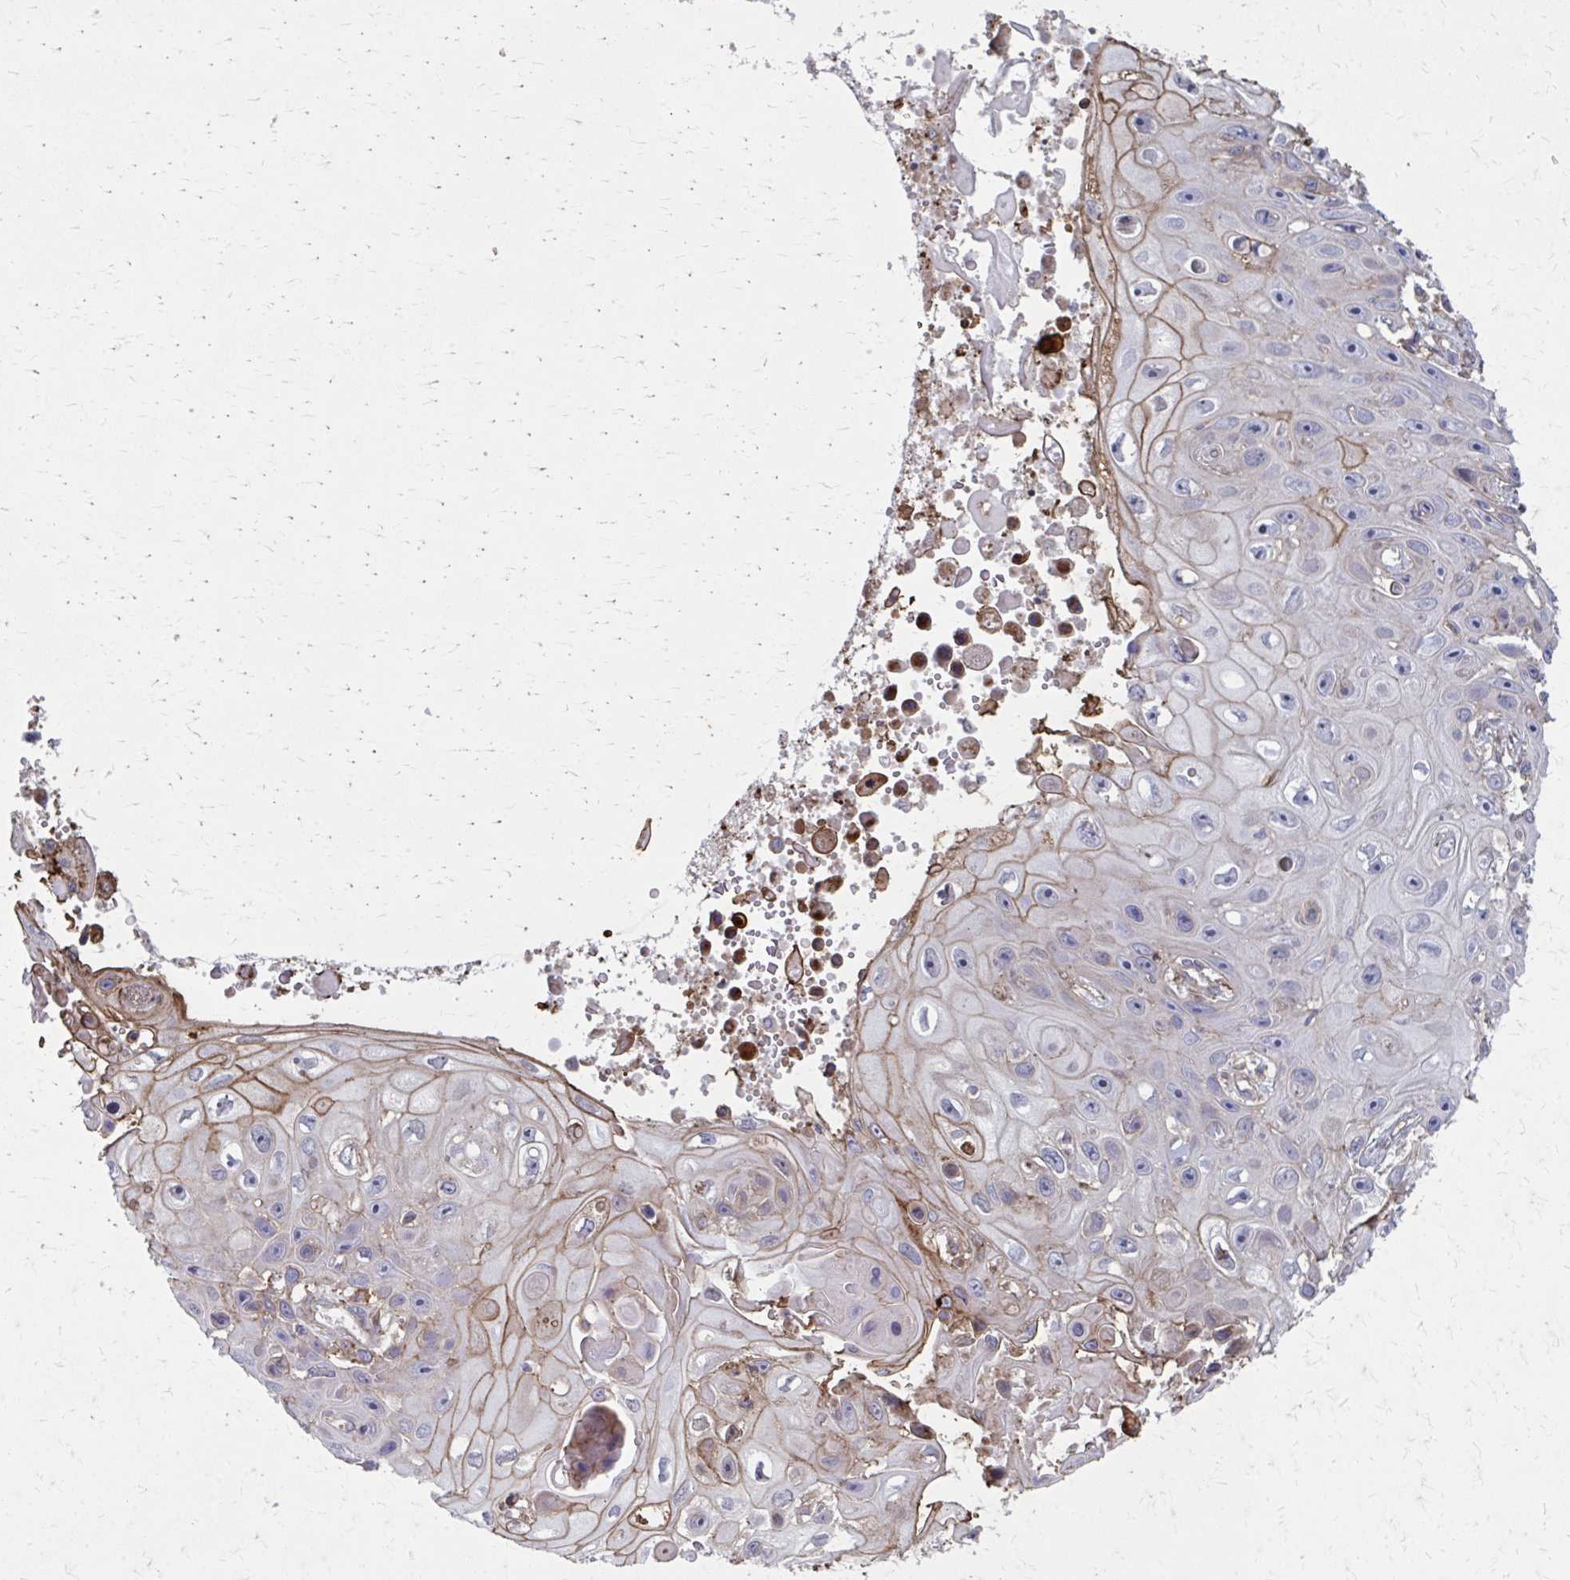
{"staining": {"intensity": "moderate", "quantity": "<25%", "location": "cytoplasmic/membranous"}, "tissue": "skin cancer", "cell_type": "Tumor cells", "image_type": "cancer", "snomed": [{"axis": "morphology", "description": "Squamous cell carcinoma, NOS"}, {"axis": "topography", "description": "Skin"}], "caption": "DAB (3,3'-diaminobenzidine) immunohistochemical staining of skin cancer (squamous cell carcinoma) displays moderate cytoplasmic/membranous protein expression in about <25% of tumor cells.", "gene": "MMP14", "patient": {"sex": "male", "age": 82}}